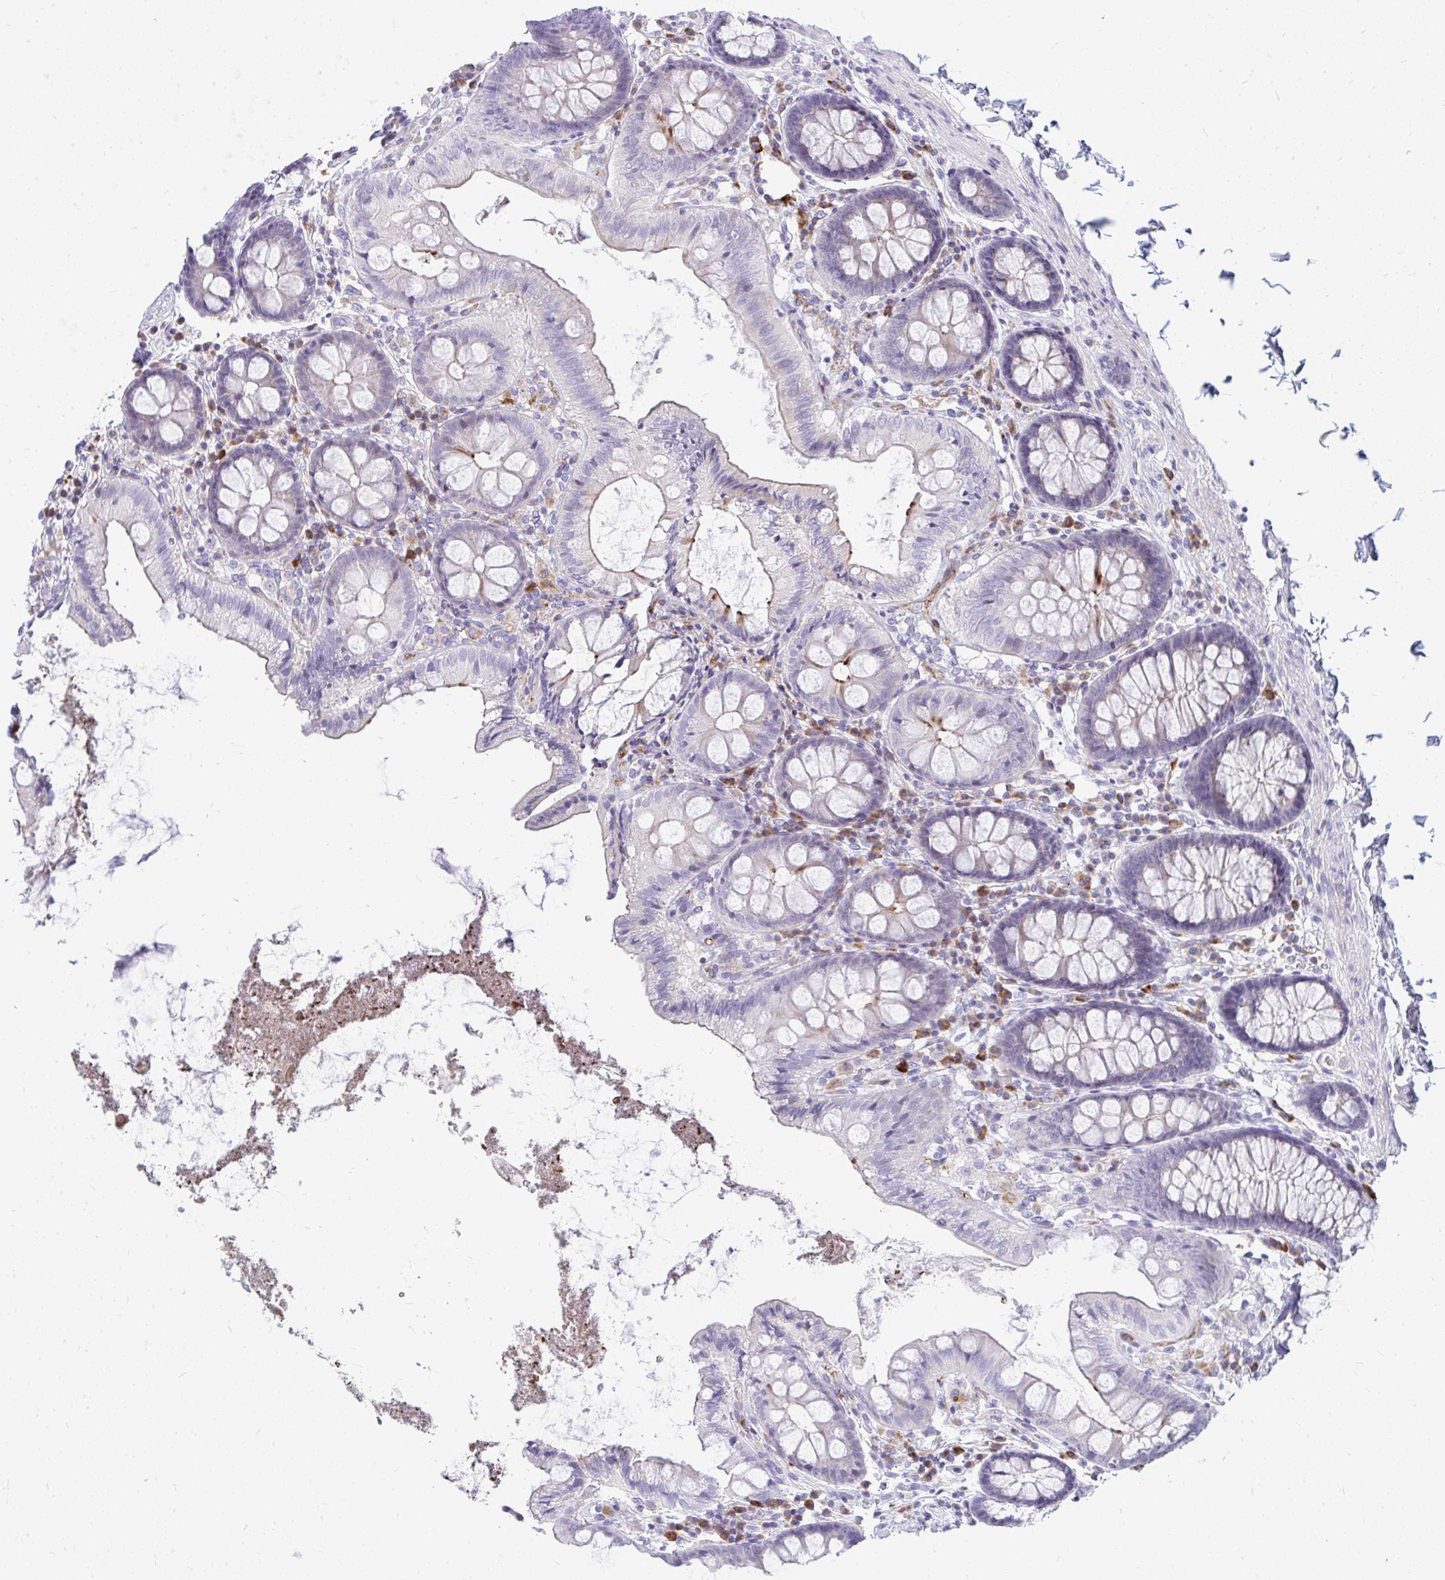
{"staining": {"intensity": "negative", "quantity": "none", "location": "none"}, "tissue": "colon", "cell_type": "Endothelial cells", "image_type": "normal", "snomed": [{"axis": "morphology", "description": "Normal tissue, NOS"}, {"axis": "topography", "description": "Colon"}], "caption": "Unremarkable colon was stained to show a protein in brown. There is no significant positivity in endothelial cells.", "gene": "TSPEAR", "patient": {"sex": "male", "age": 84}}